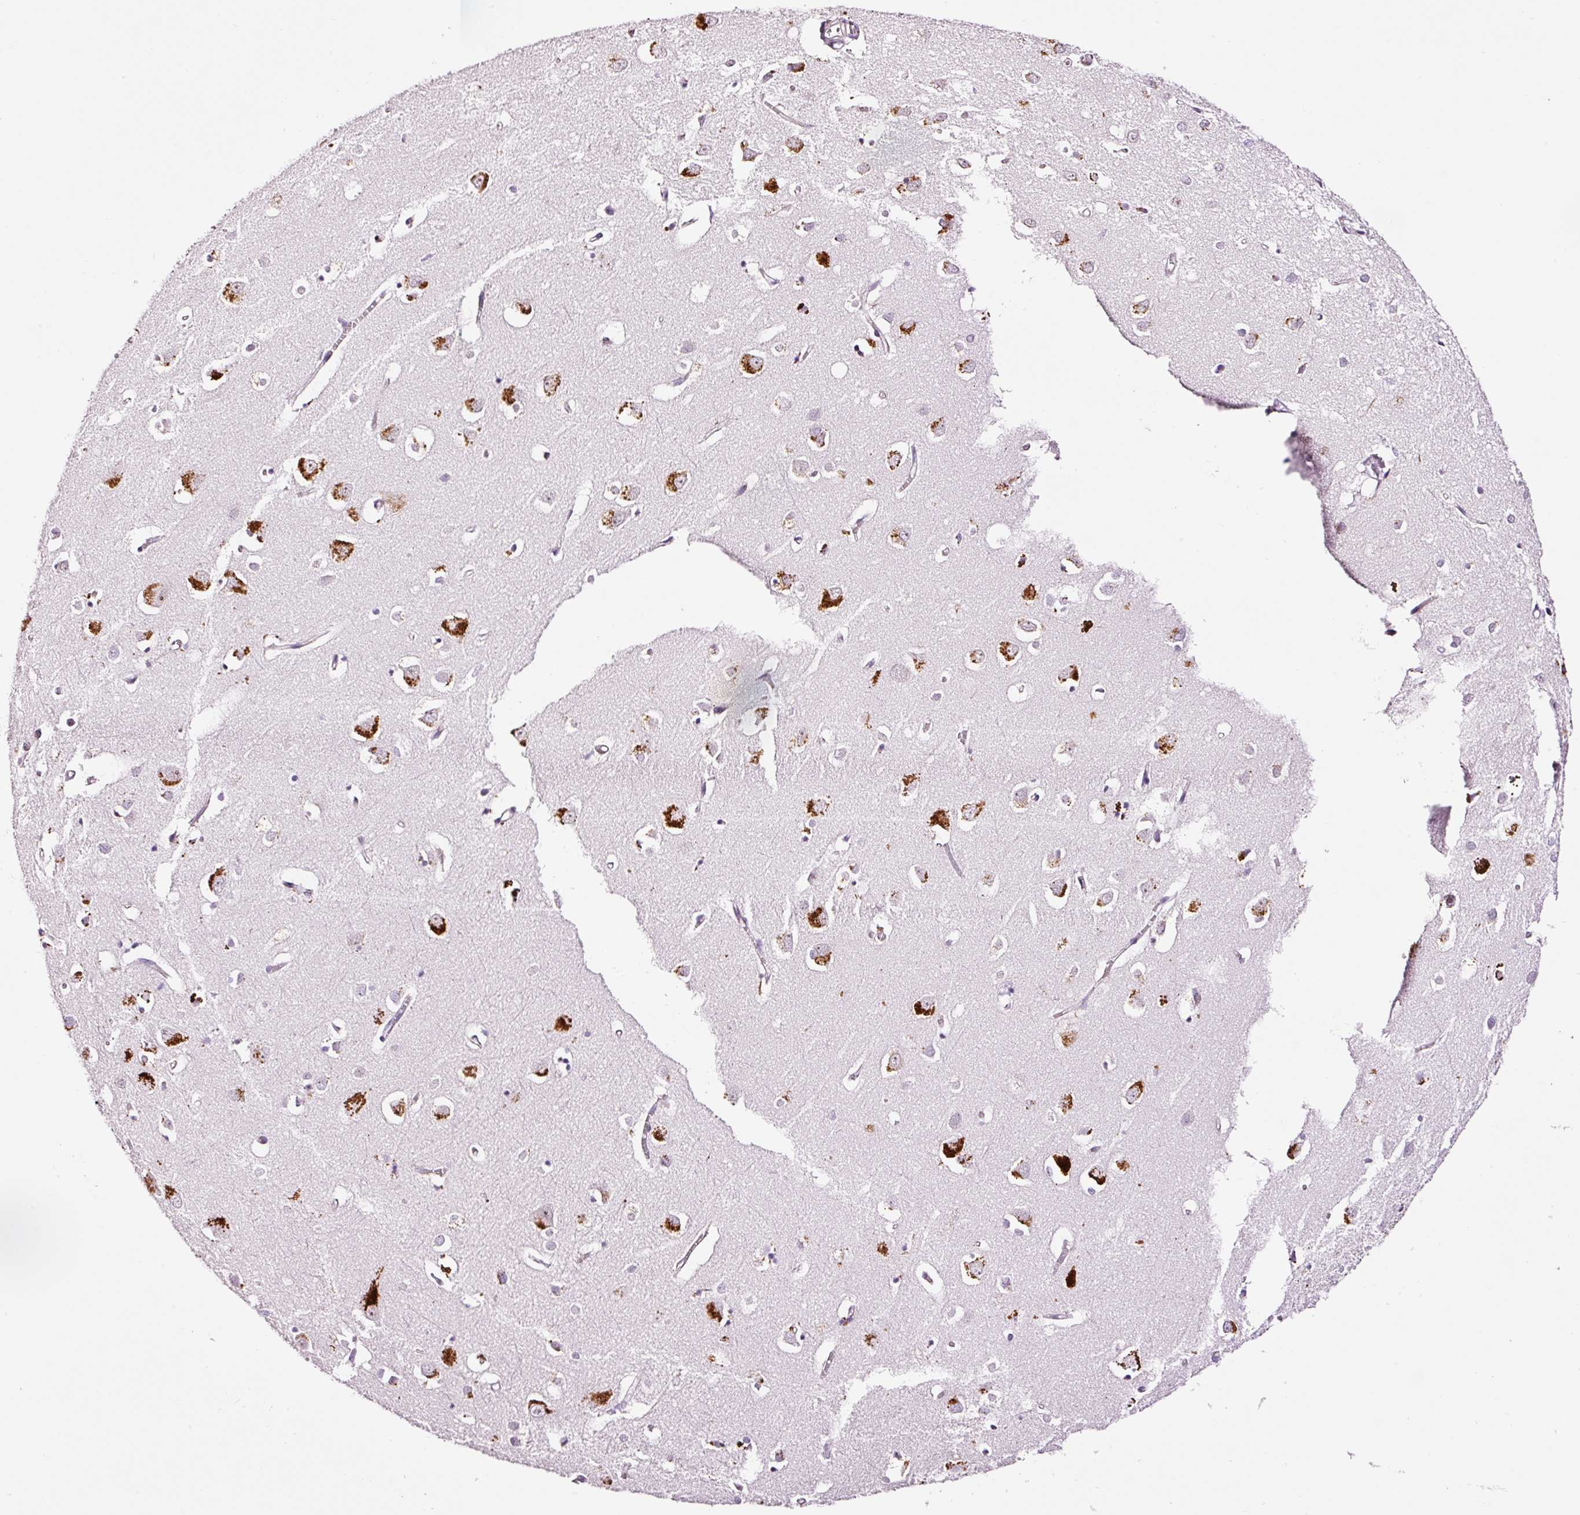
{"staining": {"intensity": "negative", "quantity": "none", "location": "none"}, "tissue": "cerebral cortex", "cell_type": "Endothelial cells", "image_type": "normal", "snomed": [{"axis": "morphology", "description": "Normal tissue, NOS"}, {"axis": "topography", "description": "Cerebral cortex"}], "caption": "This is a photomicrograph of IHC staining of unremarkable cerebral cortex, which shows no staining in endothelial cells.", "gene": "RTF2", "patient": {"sex": "male", "age": 70}}